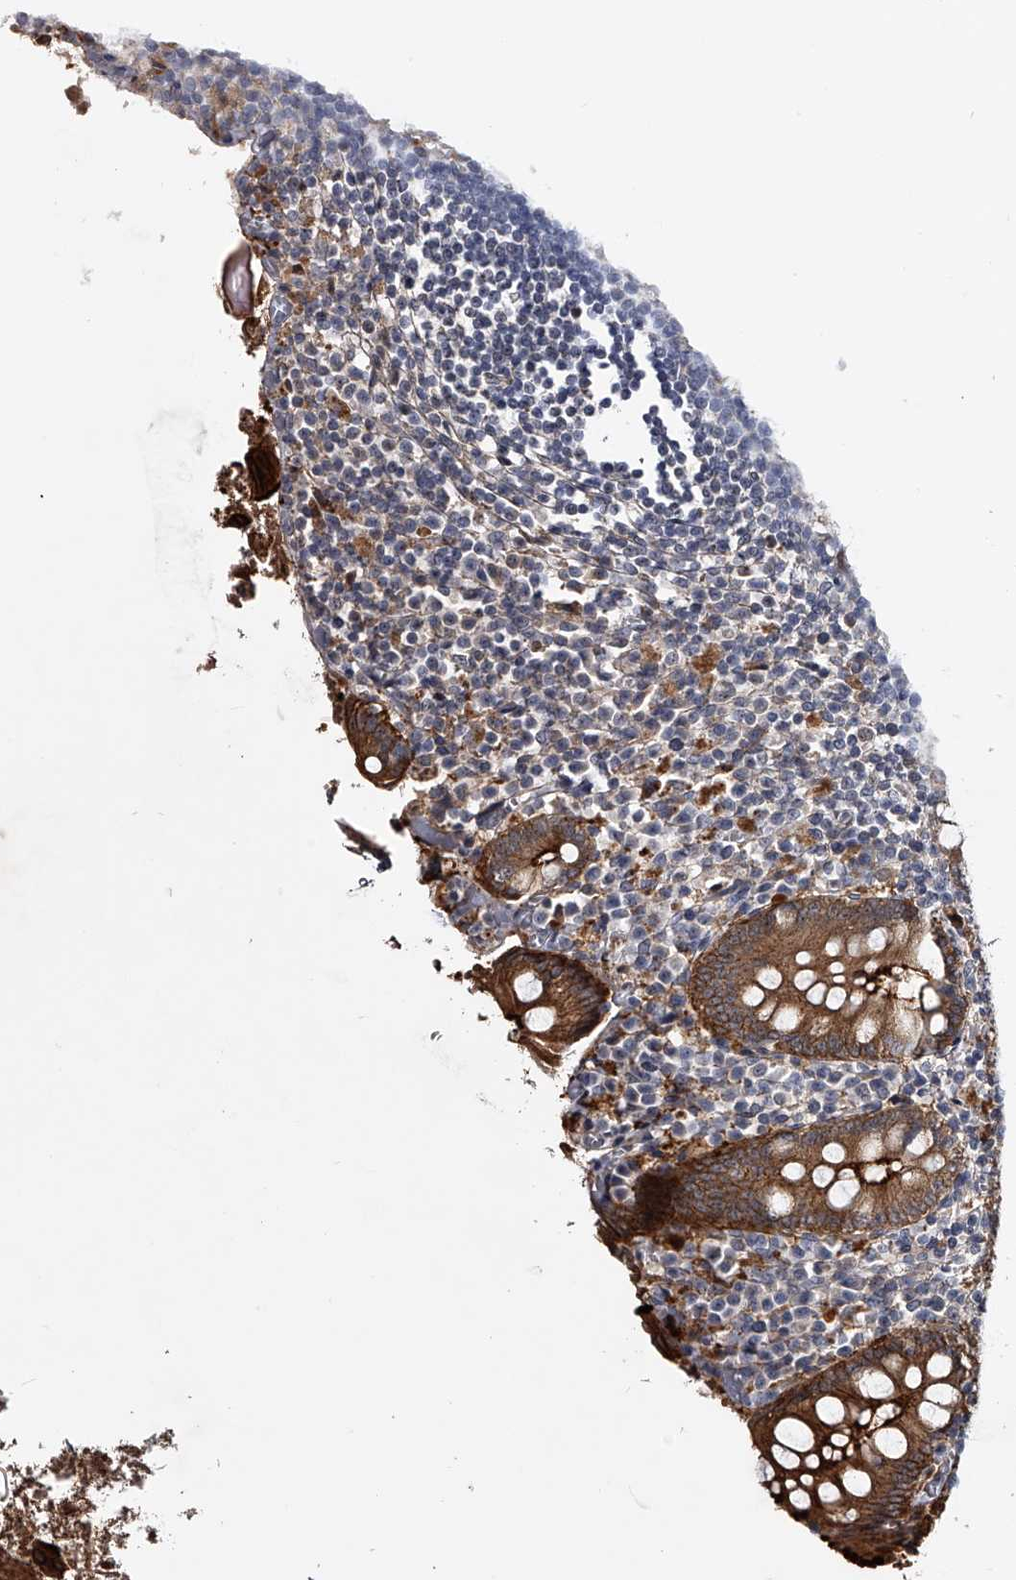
{"staining": {"intensity": "strong", "quantity": ">75%", "location": "cytoplasmic/membranous"}, "tissue": "appendix", "cell_type": "Glandular cells", "image_type": "normal", "snomed": [{"axis": "morphology", "description": "Normal tissue, NOS"}, {"axis": "topography", "description": "Appendix"}], "caption": "DAB (3,3'-diaminobenzidine) immunohistochemical staining of unremarkable human appendix demonstrates strong cytoplasmic/membranous protein staining in about >75% of glandular cells. Using DAB (3,3'-diaminobenzidine) (brown) and hematoxylin (blue) stains, captured at high magnification using brightfield microscopy.", "gene": "MDN1", "patient": {"sex": "female", "age": 17}}